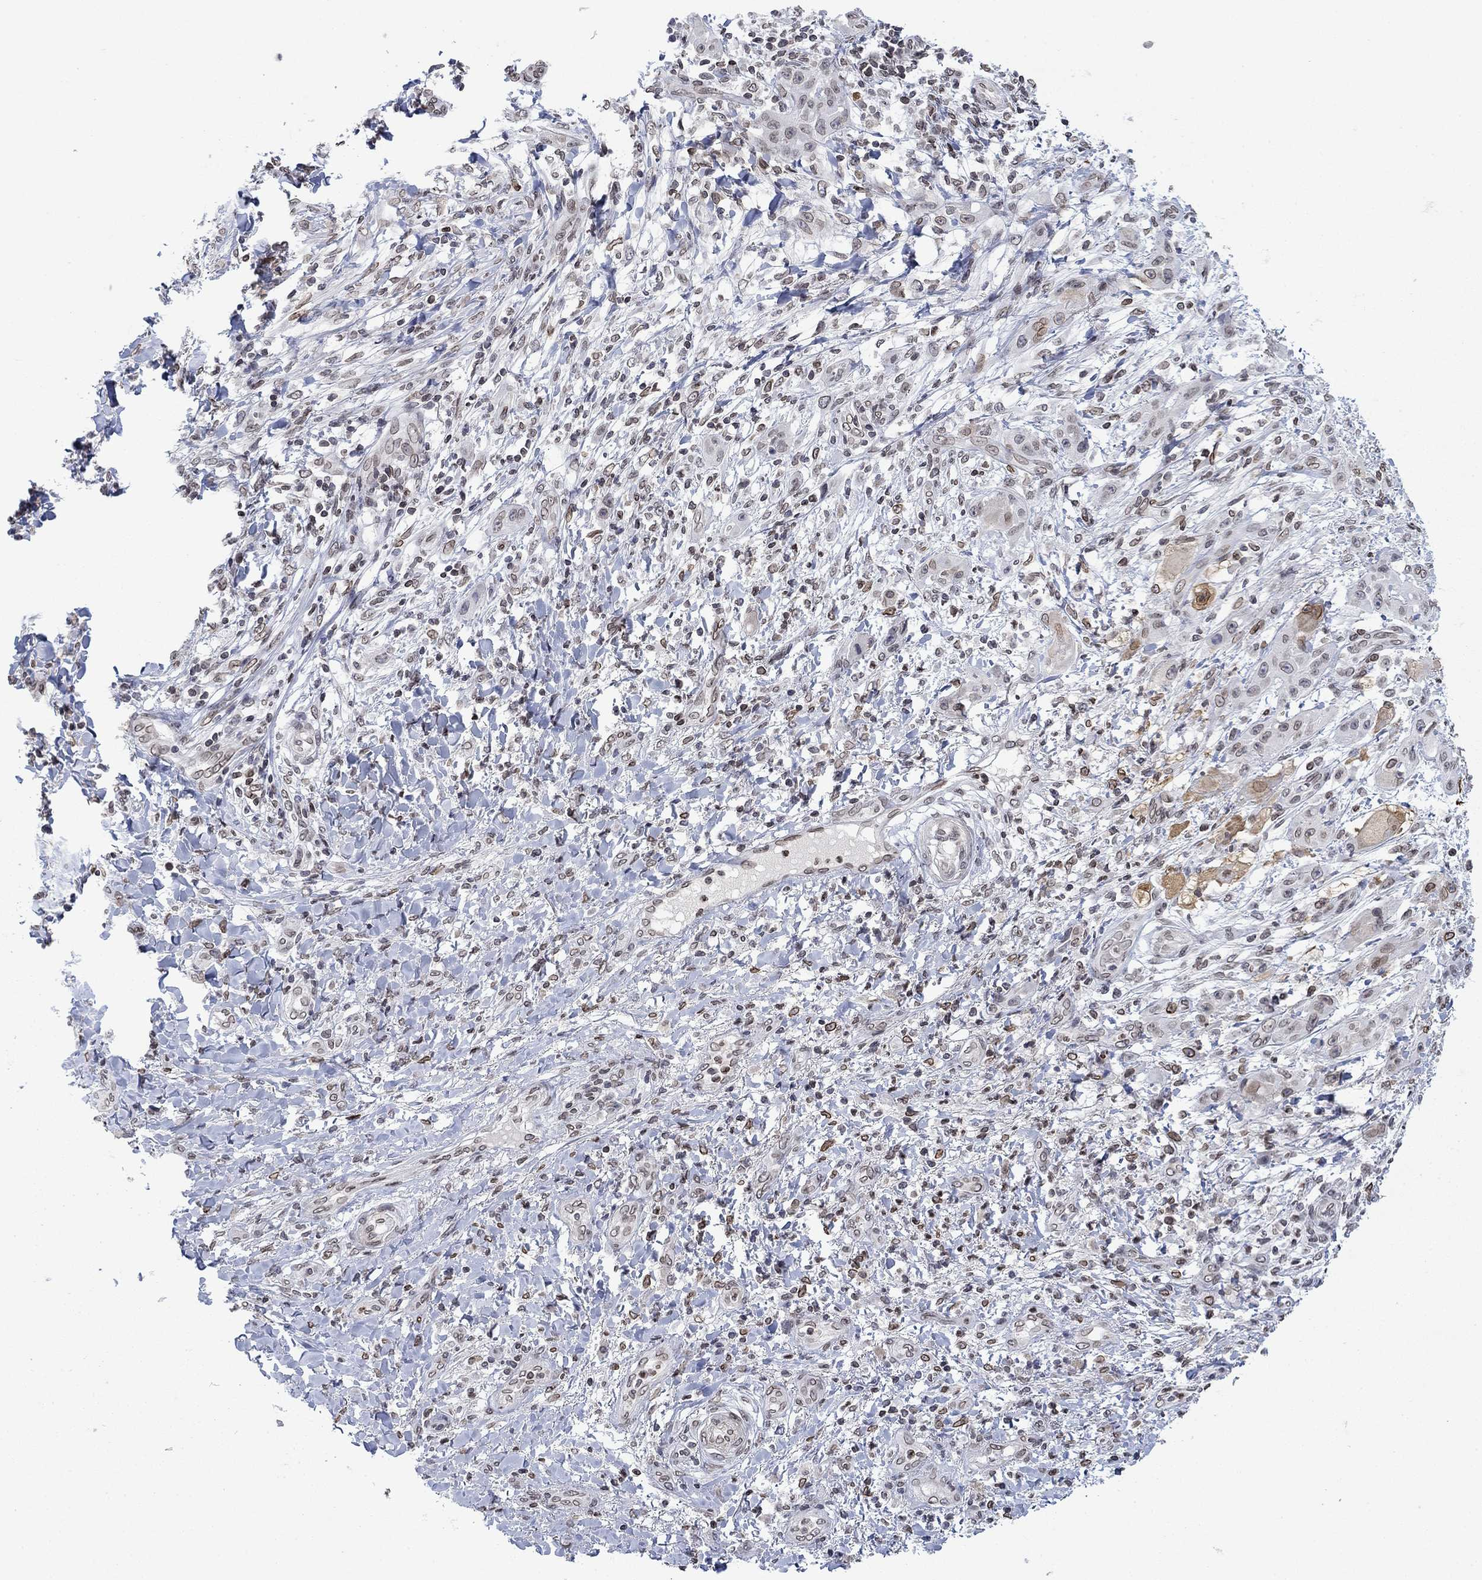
{"staining": {"intensity": "strong", "quantity": "25%-75%", "location": "cytoplasmic/membranous,nuclear"}, "tissue": "skin cancer", "cell_type": "Tumor cells", "image_type": "cancer", "snomed": [{"axis": "morphology", "description": "Squamous cell carcinoma, NOS"}, {"axis": "topography", "description": "Skin"}], "caption": "Immunohistochemical staining of skin cancer (squamous cell carcinoma) demonstrates high levels of strong cytoplasmic/membranous and nuclear protein expression in about 25%-75% of tumor cells.", "gene": "TOR1AIP1", "patient": {"sex": "male", "age": 62}}